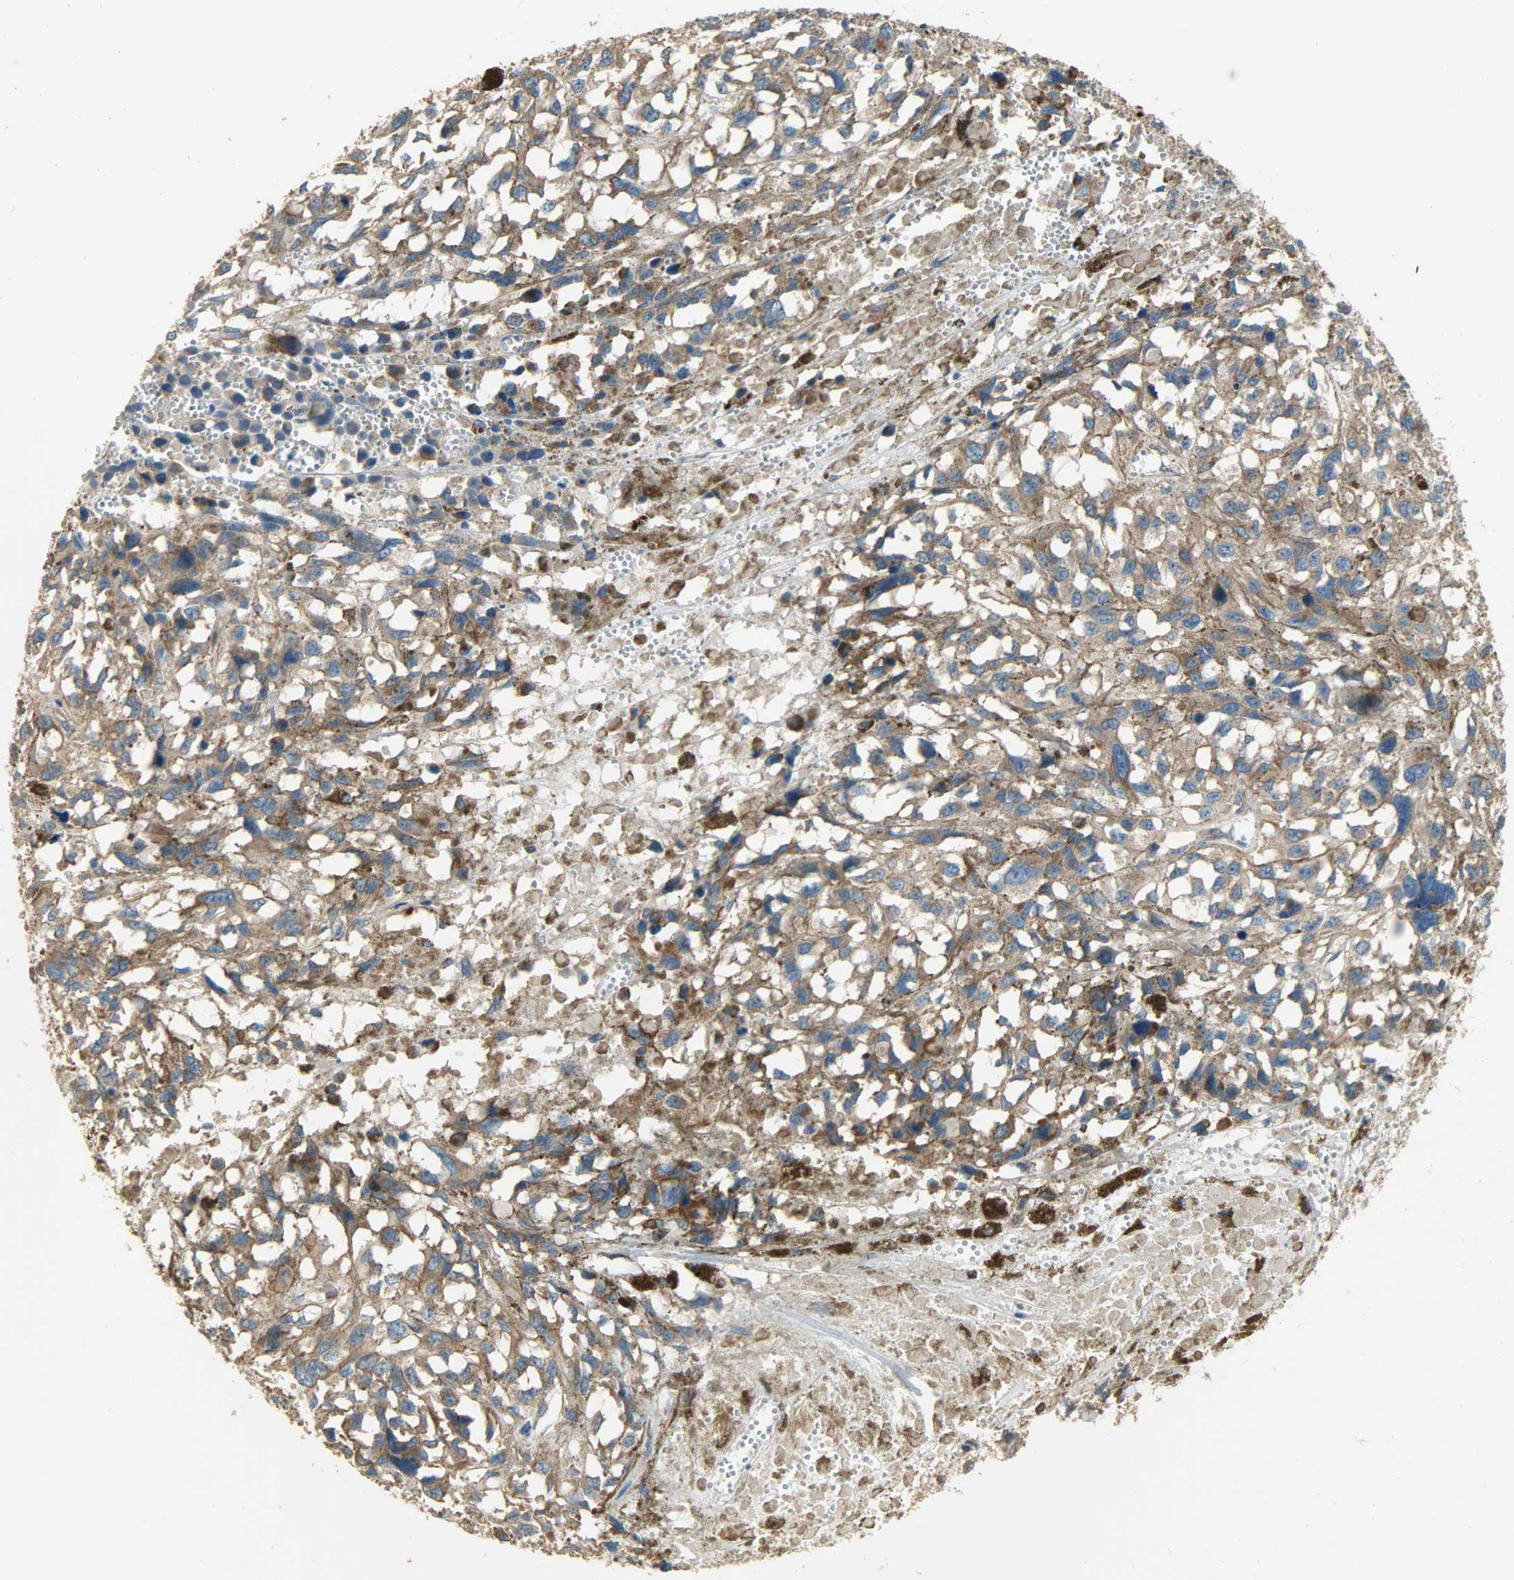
{"staining": {"intensity": "strong", "quantity": ">75%", "location": "cytoplasmic/membranous"}, "tissue": "melanoma", "cell_type": "Tumor cells", "image_type": "cancer", "snomed": [{"axis": "morphology", "description": "Malignant melanoma, Metastatic site"}, {"axis": "topography", "description": "Lymph node"}], "caption": "Immunohistochemical staining of melanoma demonstrates high levels of strong cytoplasmic/membranous protein expression in about >75% of tumor cells.", "gene": "C1orf198", "patient": {"sex": "male", "age": 59}}